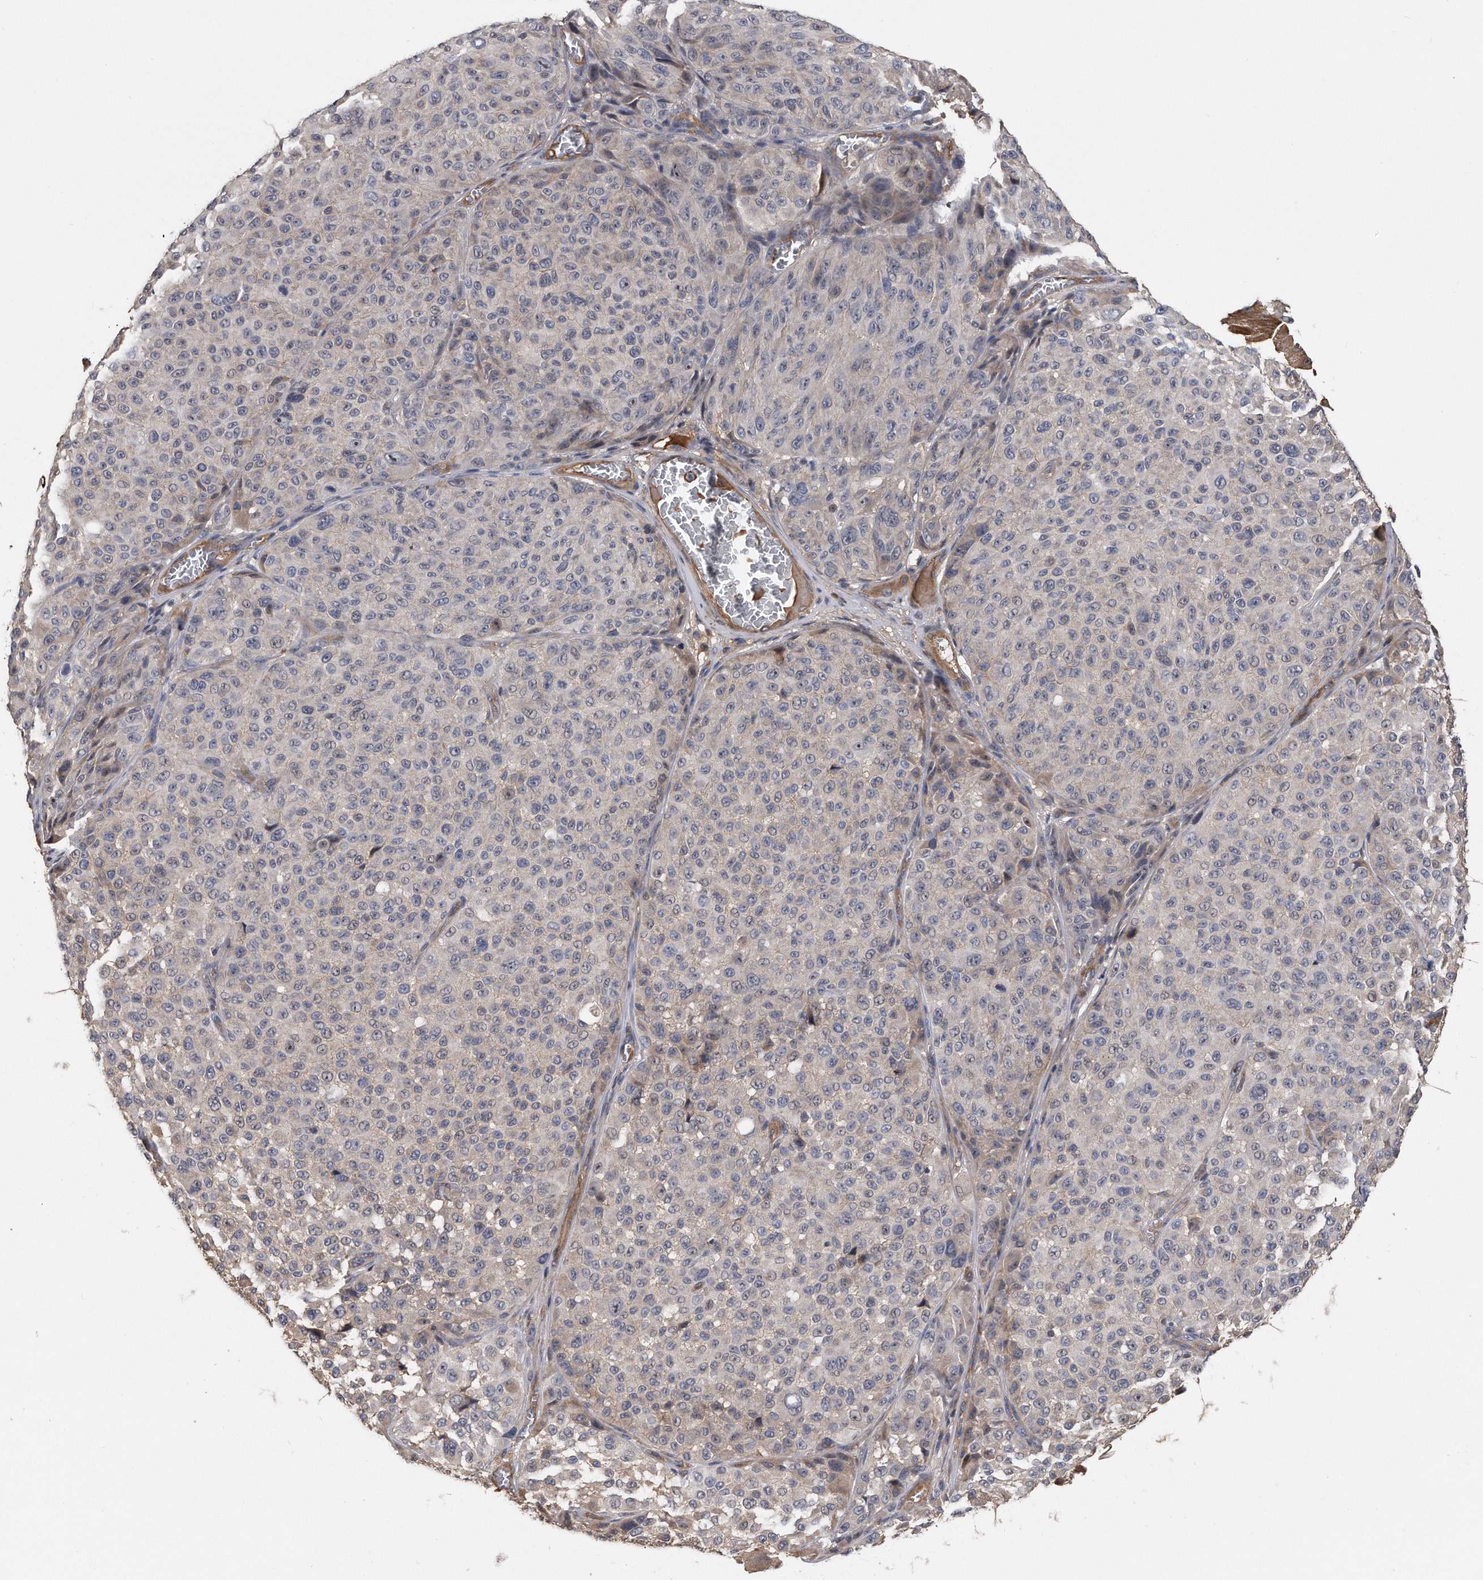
{"staining": {"intensity": "negative", "quantity": "none", "location": "none"}, "tissue": "melanoma", "cell_type": "Tumor cells", "image_type": "cancer", "snomed": [{"axis": "morphology", "description": "Malignant melanoma, NOS"}, {"axis": "topography", "description": "Skin"}], "caption": "Malignant melanoma was stained to show a protein in brown. There is no significant expression in tumor cells. (Brightfield microscopy of DAB (3,3'-diaminobenzidine) immunohistochemistry at high magnification).", "gene": "KCND3", "patient": {"sex": "male", "age": 83}}